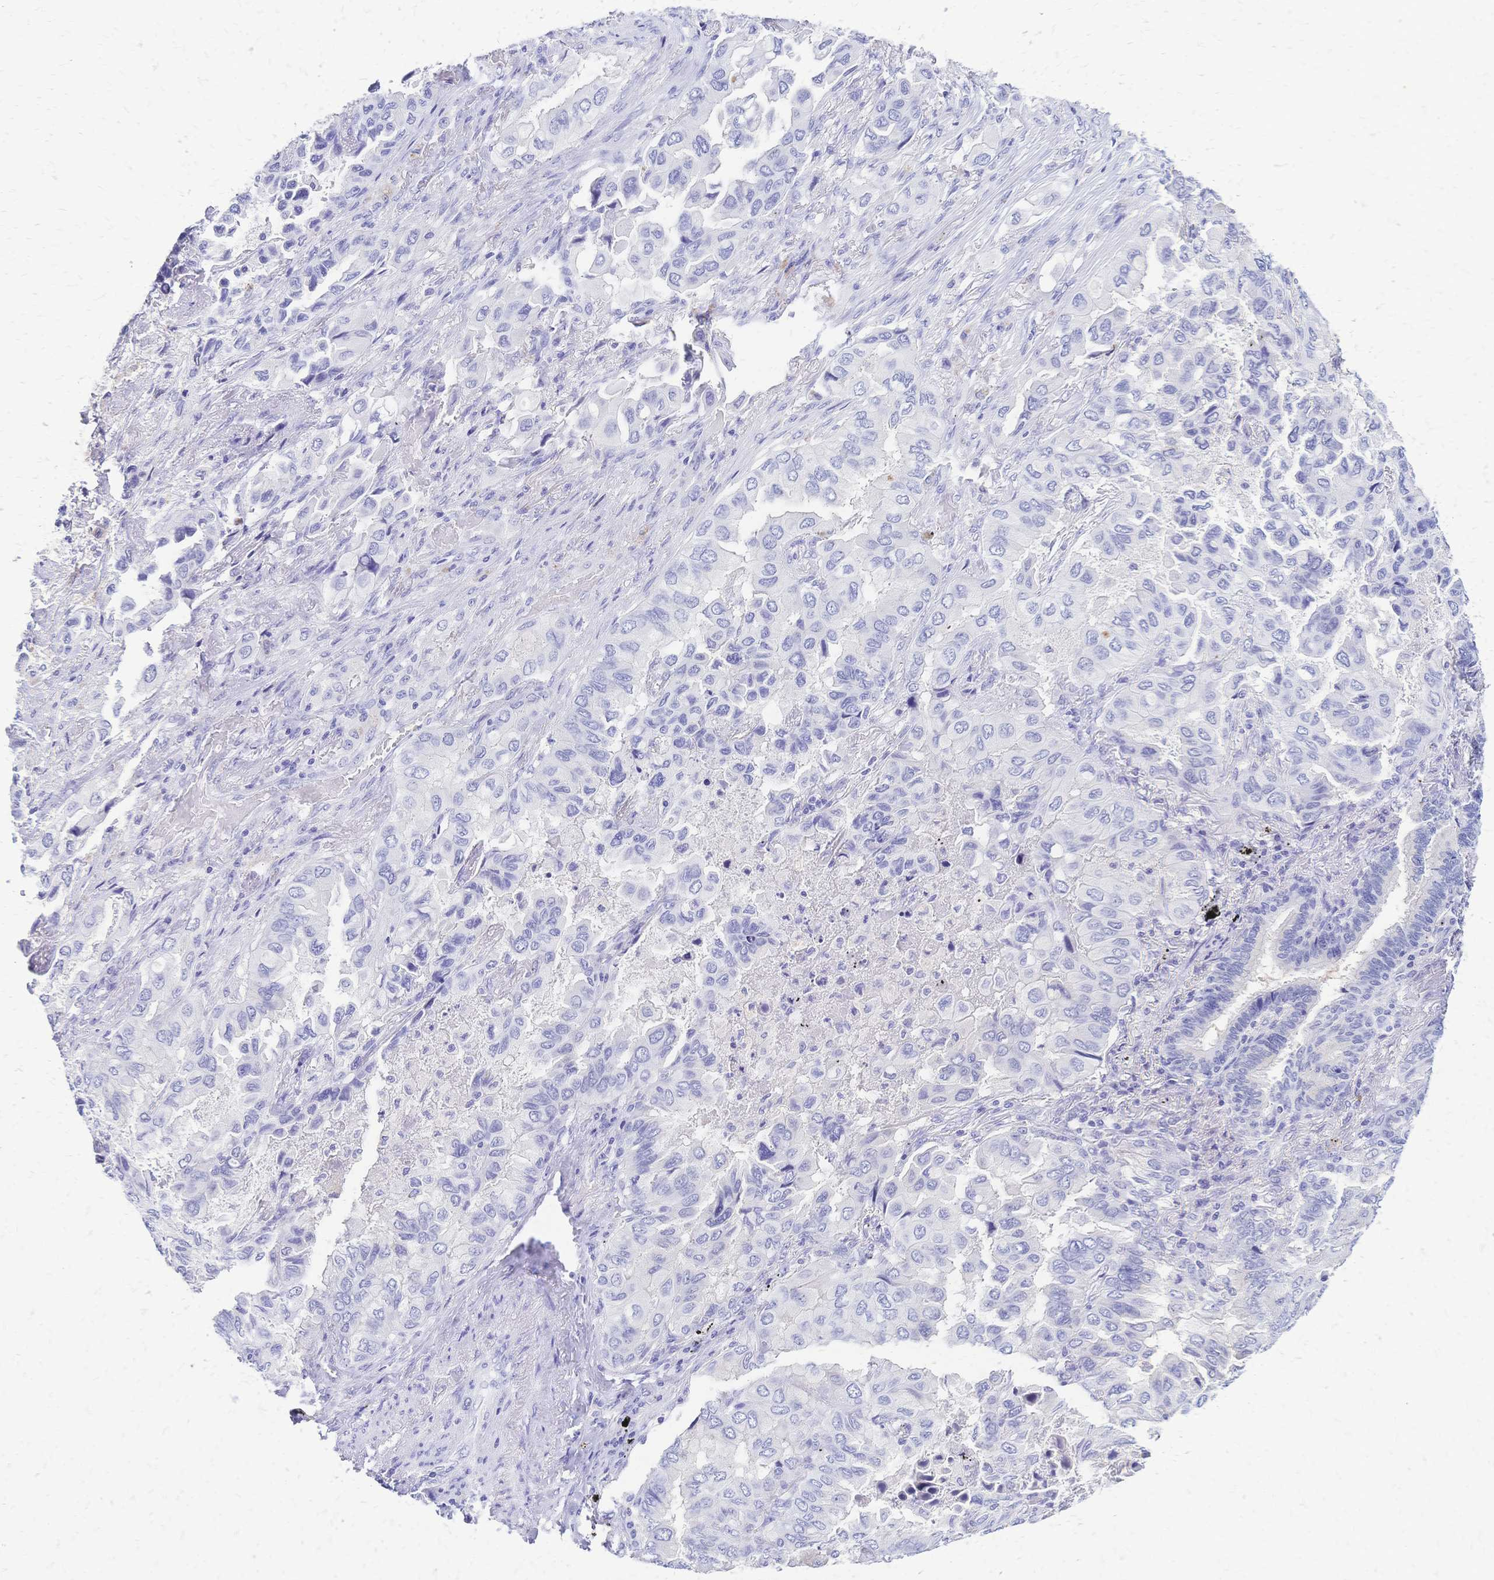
{"staining": {"intensity": "negative", "quantity": "none", "location": "none"}, "tissue": "lung cancer", "cell_type": "Tumor cells", "image_type": "cancer", "snomed": [{"axis": "morphology", "description": "Aneuploidy"}, {"axis": "morphology", "description": "Adenocarcinoma, NOS"}, {"axis": "morphology", "description": "Adenocarcinoma, metastatic, NOS"}, {"axis": "topography", "description": "Lymph node"}, {"axis": "topography", "description": "Lung"}], "caption": "Lung metastatic adenocarcinoma stained for a protein using immunohistochemistry (IHC) demonstrates no positivity tumor cells.", "gene": "FA2H", "patient": {"sex": "female", "age": 48}}